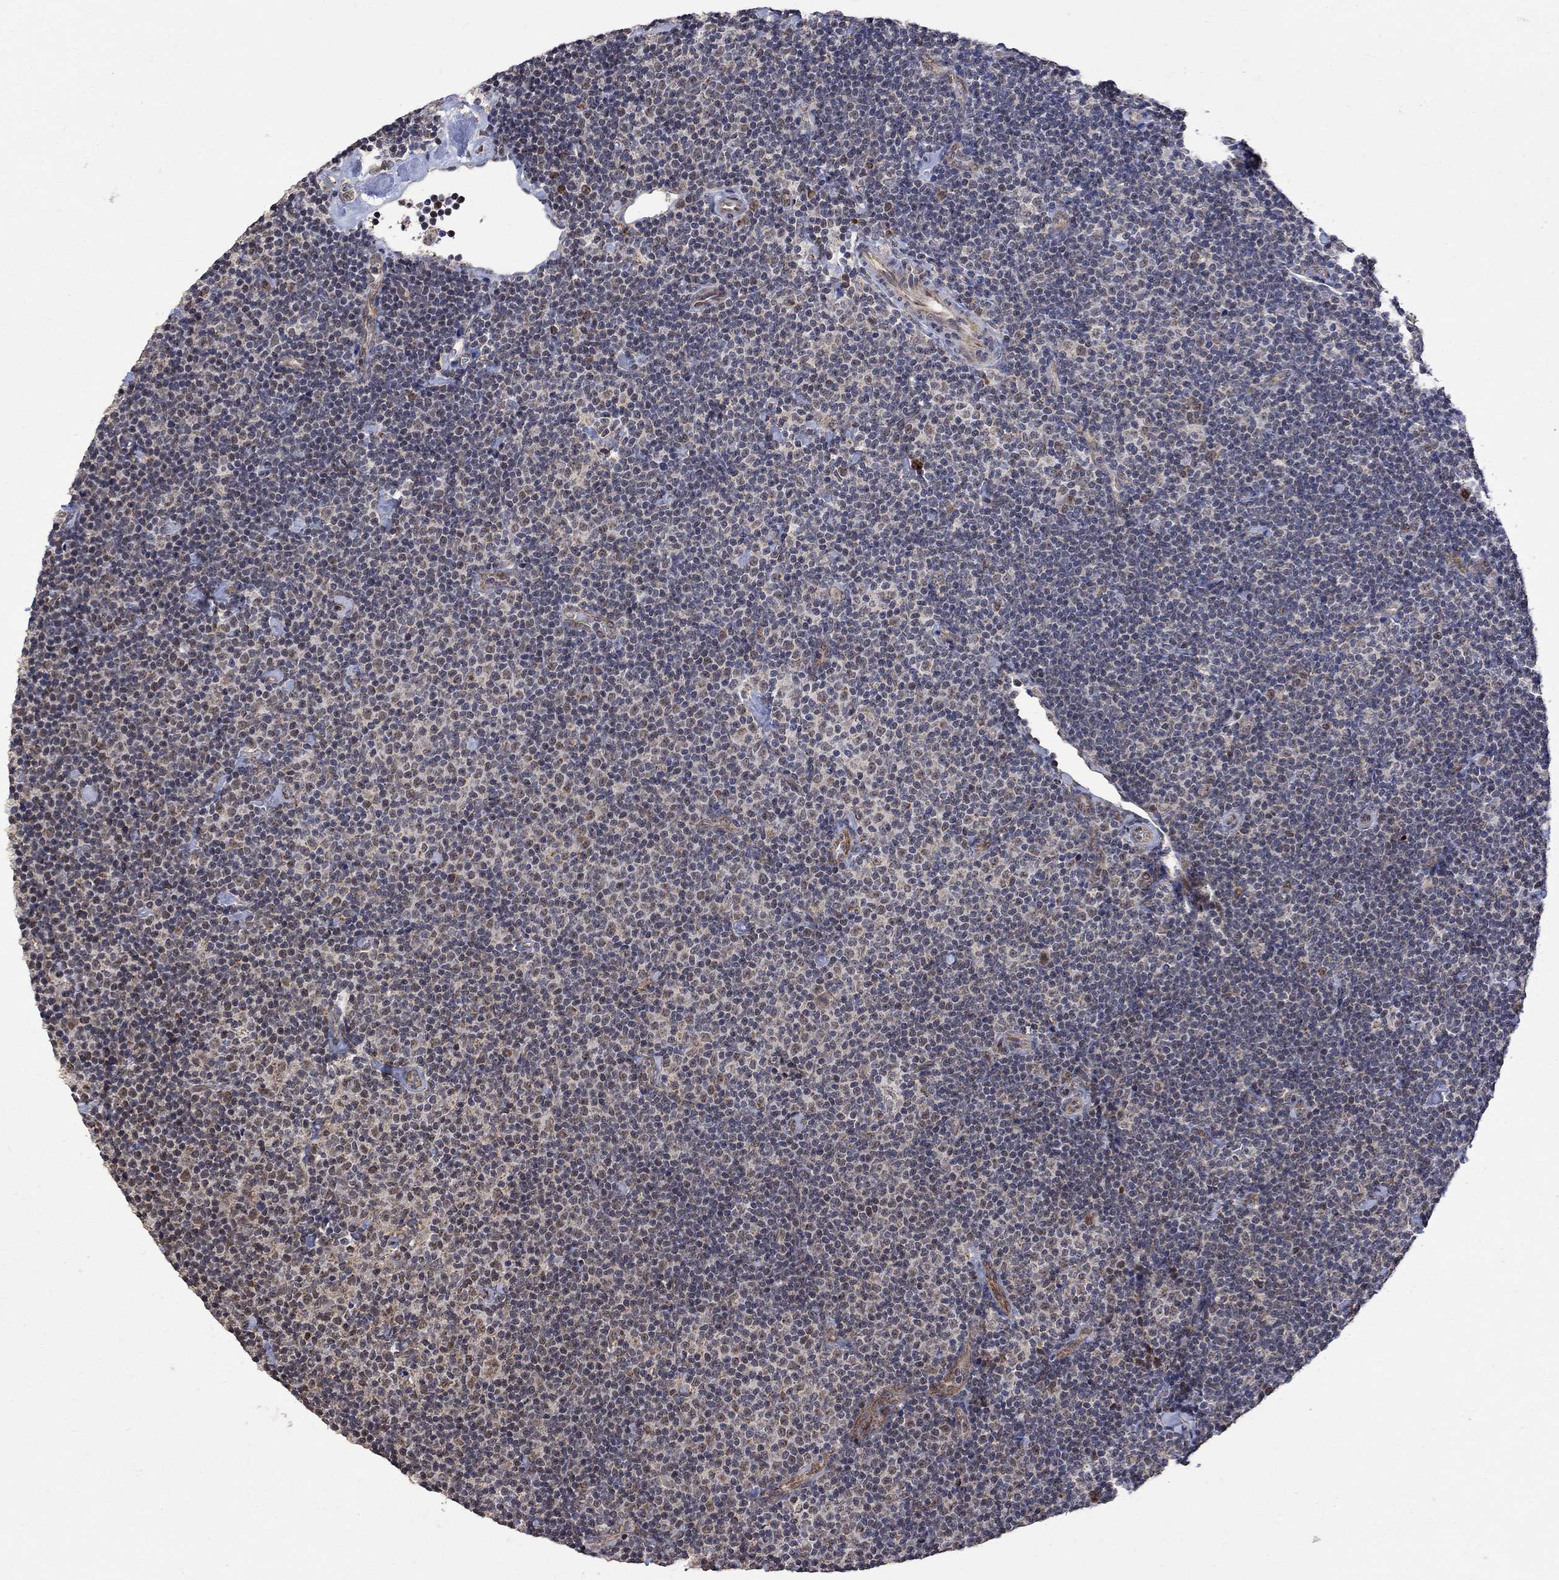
{"staining": {"intensity": "negative", "quantity": "none", "location": "none"}, "tissue": "lymphoma", "cell_type": "Tumor cells", "image_type": "cancer", "snomed": [{"axis": "morphology", "description": "Malignant lymphoma, non-Hodgkin's type, Low grade"}, {"axis": "topography", "description": "Lymph node"}], "caption": "Tumor cells show no significant protein expression in lymphoma.", "gene": "ANKRA2", "patient": {"sex": "male", "age": 81}}